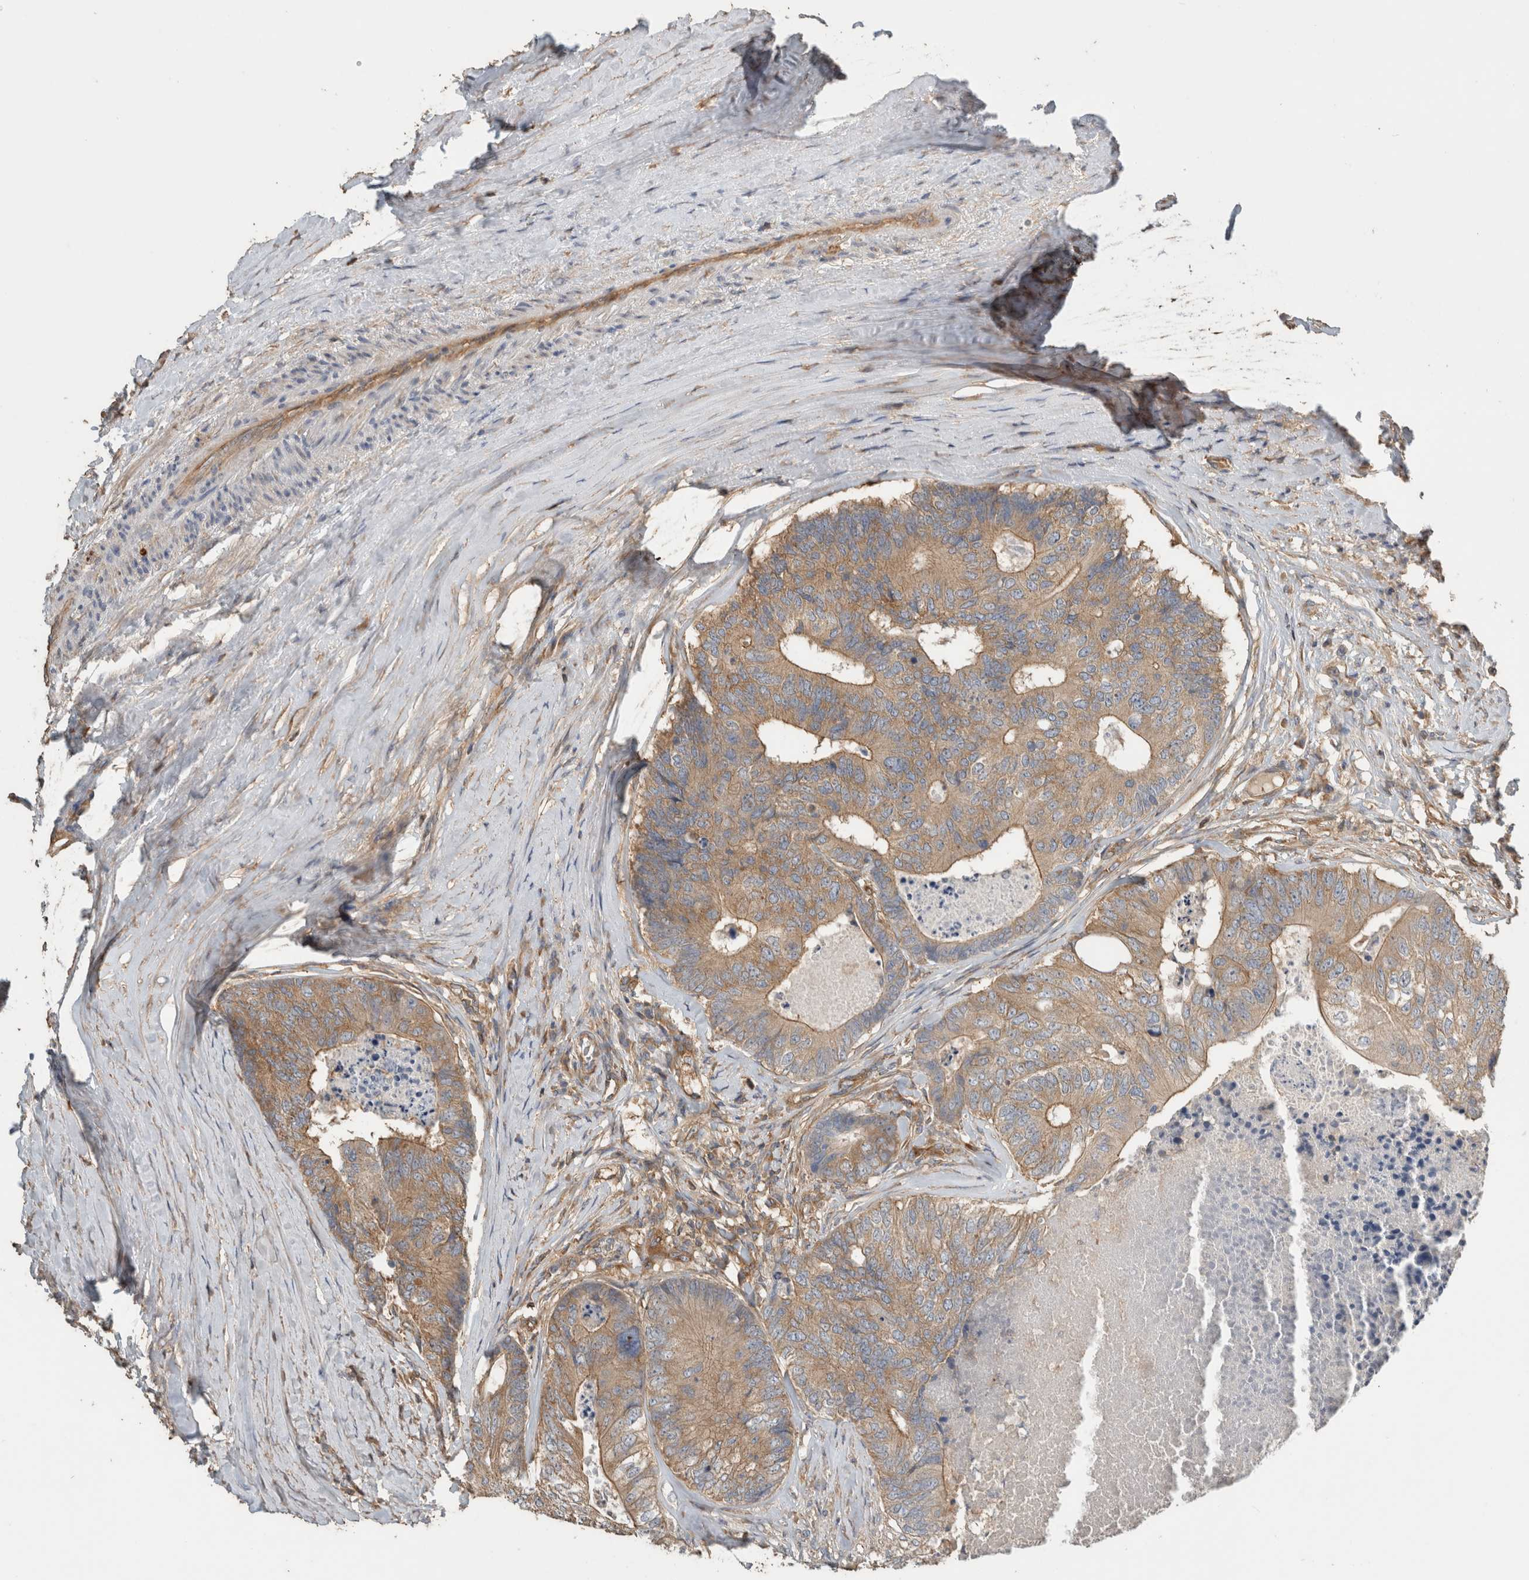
{"staining": {"intensity": "moderate", "quantity": ">75%", "location": "cytoplasmic/membranous"}, "tissue": "colorectal cancer", "cell_type": "Tumor cells", "image_type": "cancer", "snomed": [{"axis": "morphology", "description": "Adenocarcinoma, NOS"}, {"axis": "topography", "description": "Colon"}], "caption": "Protein staining shows moderate cytoplasmic/membranous positivity in approximately >75% of tumor cells in colorectal cancer (adenocarcinoma).", "gene": "EIF4G3", "patient": {"sex": "female", "age": 67}}